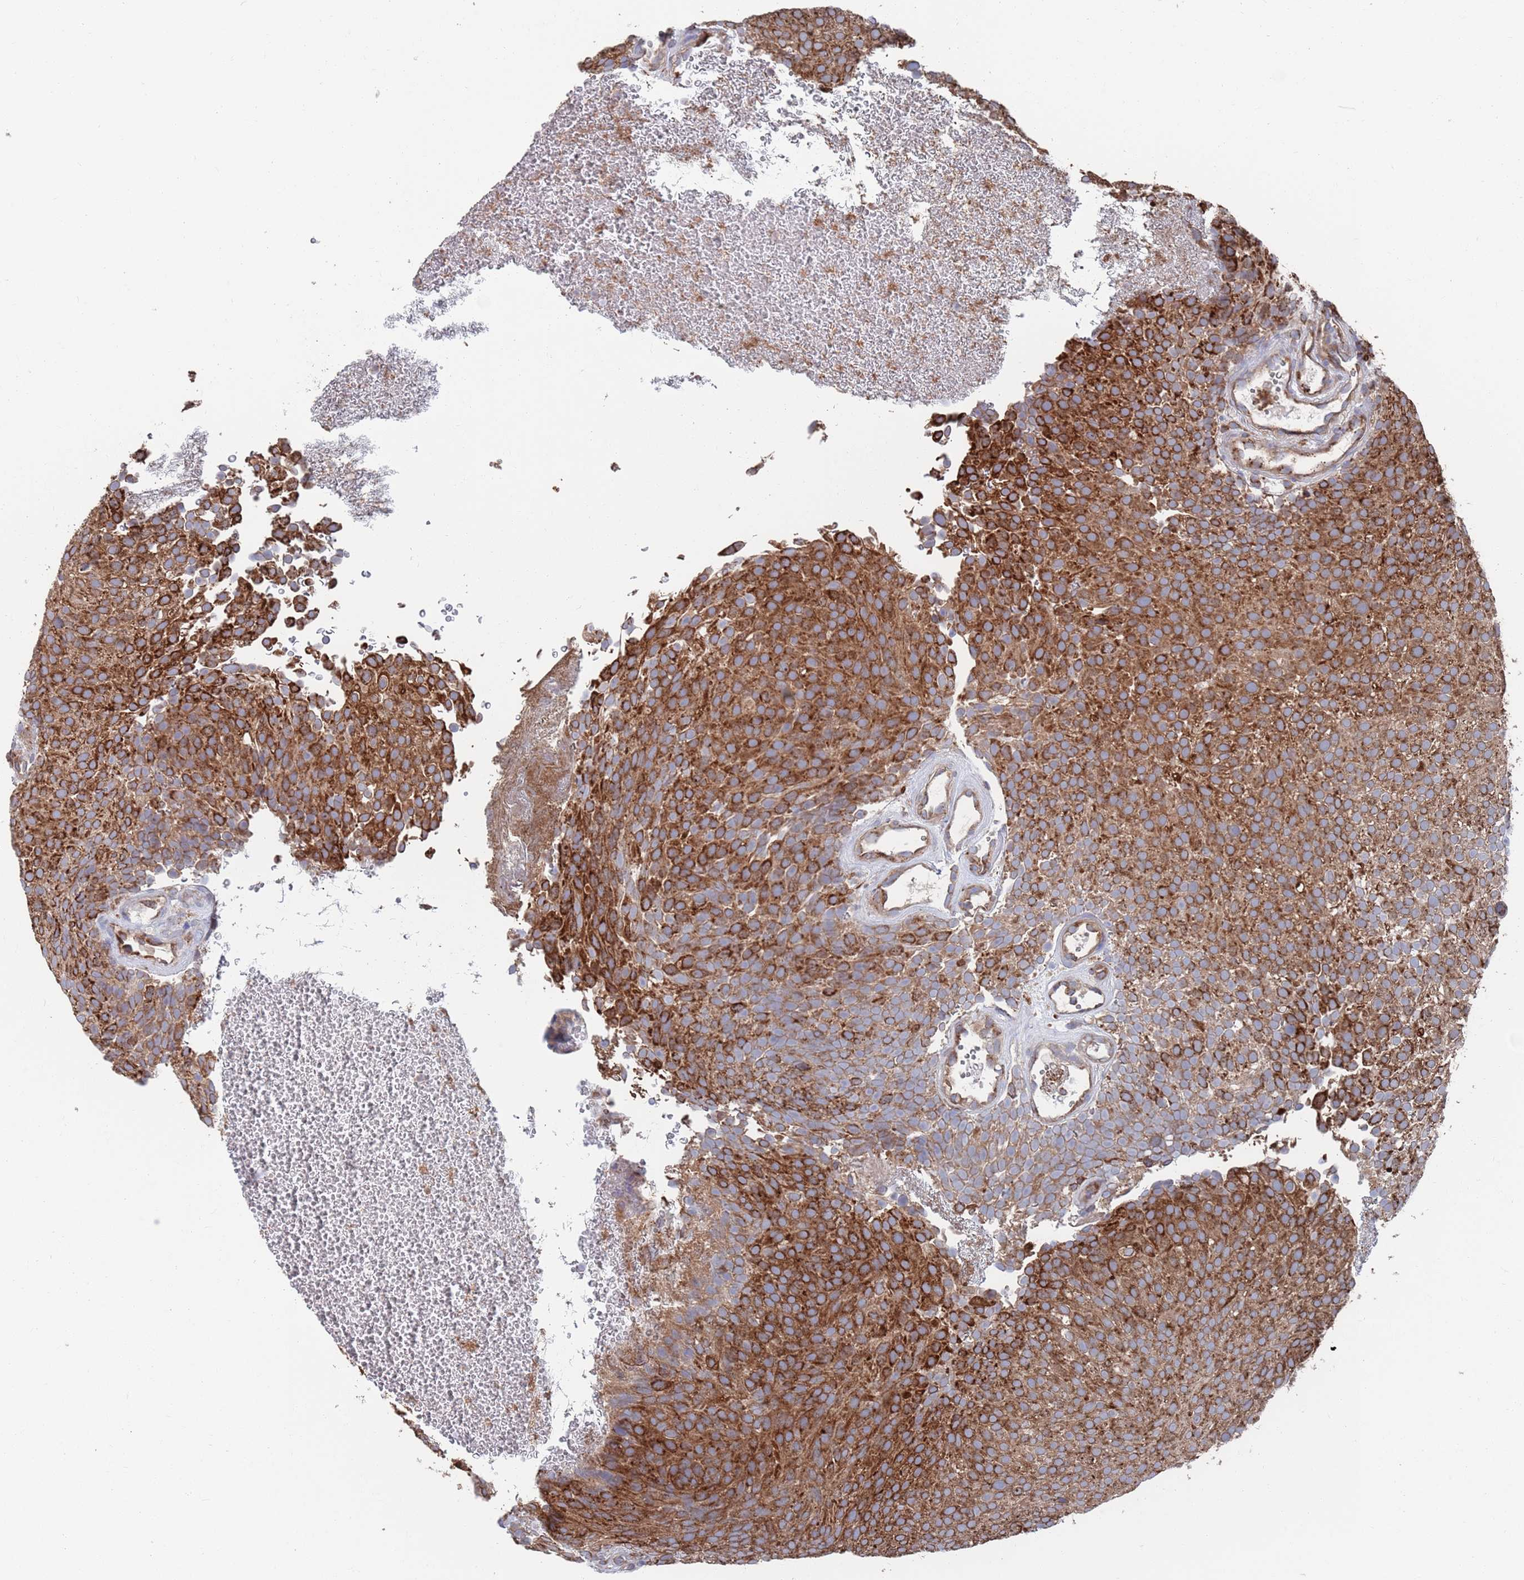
{"staining": {"intensity": "strong", "quantity": ">75%", "location": "cytoplasmic/membranous"}, "tissue": "urothelial cancer", "cell_type": "Tumor cells", "image_type": "cancer", "snomed": [{"axis": "morphology", "description": "Urothelial carcinoma, Low grade"}, {"axis": "topography", "description": "Urinary bladder"}], "caption": "Low-grade urothelial carcinoma tissue displays strong cytoplasmic/membranous positivity in approximately >75% of tumor cells (IHC, brightfield microscopy, high magnification).", "gene": "GID8", "patient": {"sex": "male", "age": 78}}